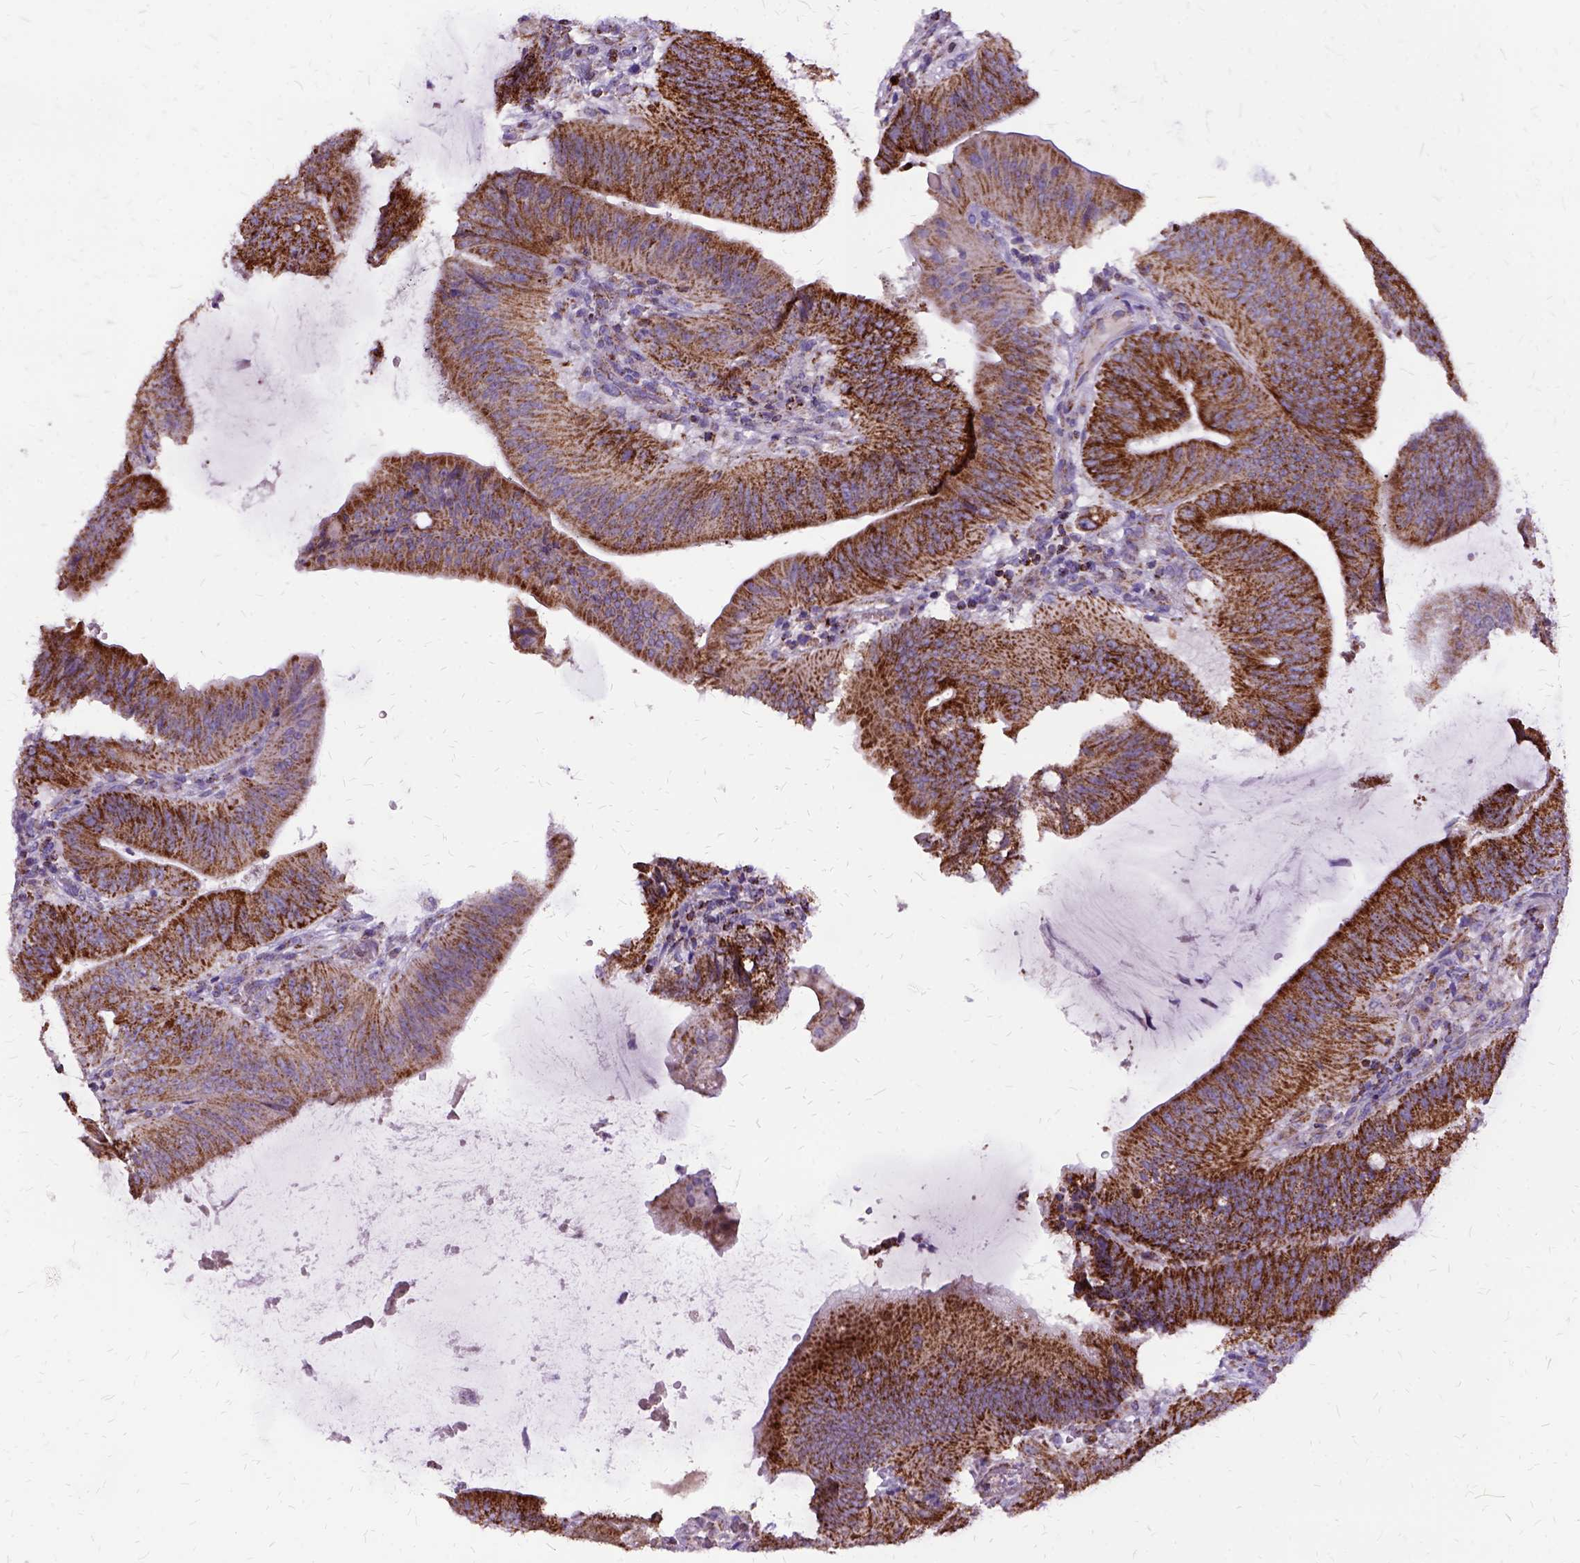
{"staining": {"intensity": "strong", "quantity": ">75%", "location": "cytoplasmic/membranous"}, "tissue": "colorectal cancer", "cell_type": "Tumor cells", "image_type": "cancer", "snomed": [{"axis": "morphology", "description": "Adenocarcinoma, NOS"}, {"axis": "topography", "description": "Colon"}], "caption": "Protein expression analysis of adenocarcinoma (colorectal) reveals strong cytoplasmic/membranous positivity in approximately >75% of tumor cells. The protein is stained brown, and the nuclei are stained in blue (DAB (3,3'-diaminobenzidine) IHC with brightfield microscopy, high magnification).", "gene": "OXCT1", "patient": {"sex": "female", "age": 43}}